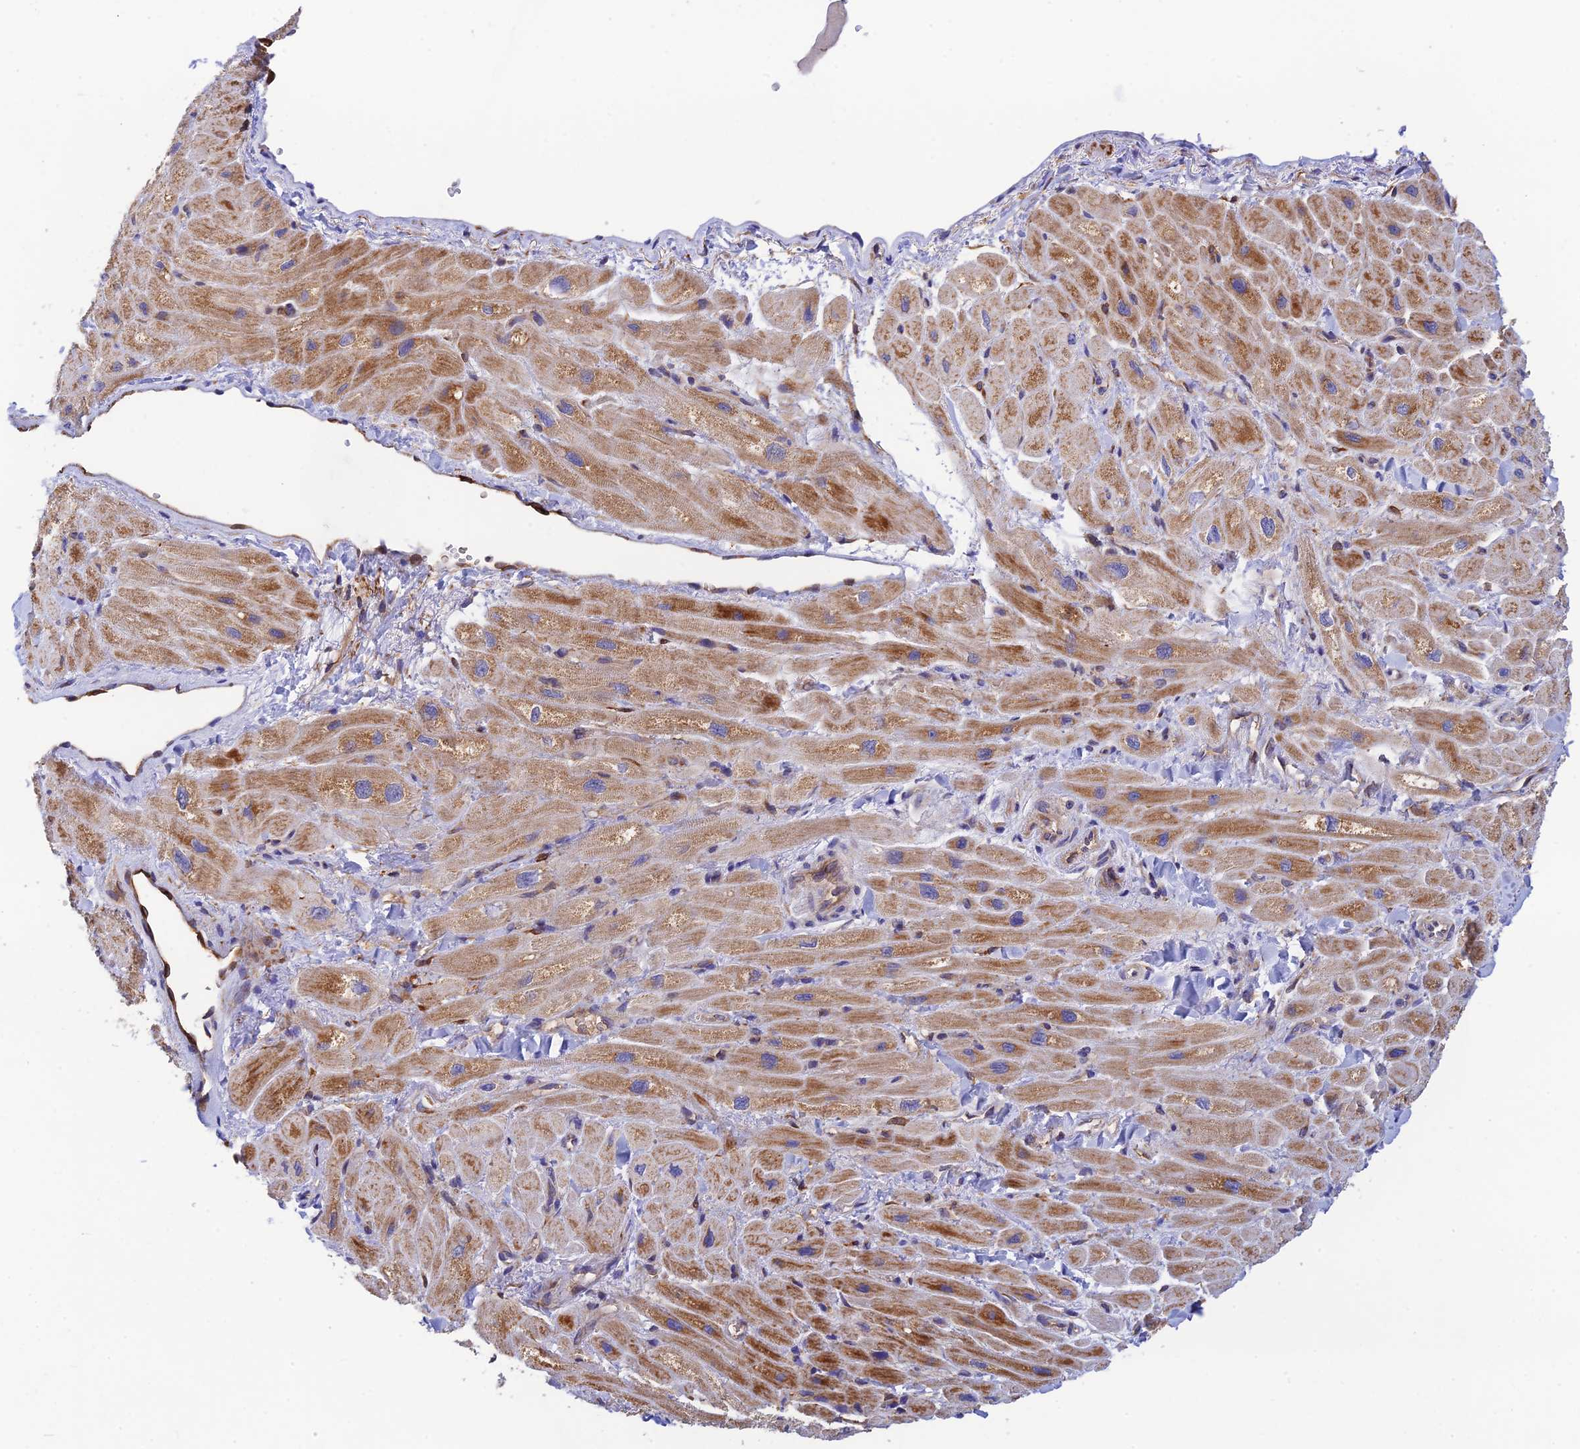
{"staining": {"intensity": "moderate", "quantity": "<25%", "location": "cytoplasmic/membranous"}, "tissue": "heart muscle", "cell_type": "Cardiomyocytes", "image_type": "normal", "snomed": [{"axis": "morphology", "description": "Normal tissue, NOS"}, {"axis": "topography", "description": "Heart"}], "caption": "About <25% of cardiomyocytes in benign heart muscle demonstrate moderate cytoplasmic/membranous protein staining as visualized by brown immunohistochemical staining.", "gene": "RANBP6", "patient": {"sex": "male", "age": 65}}